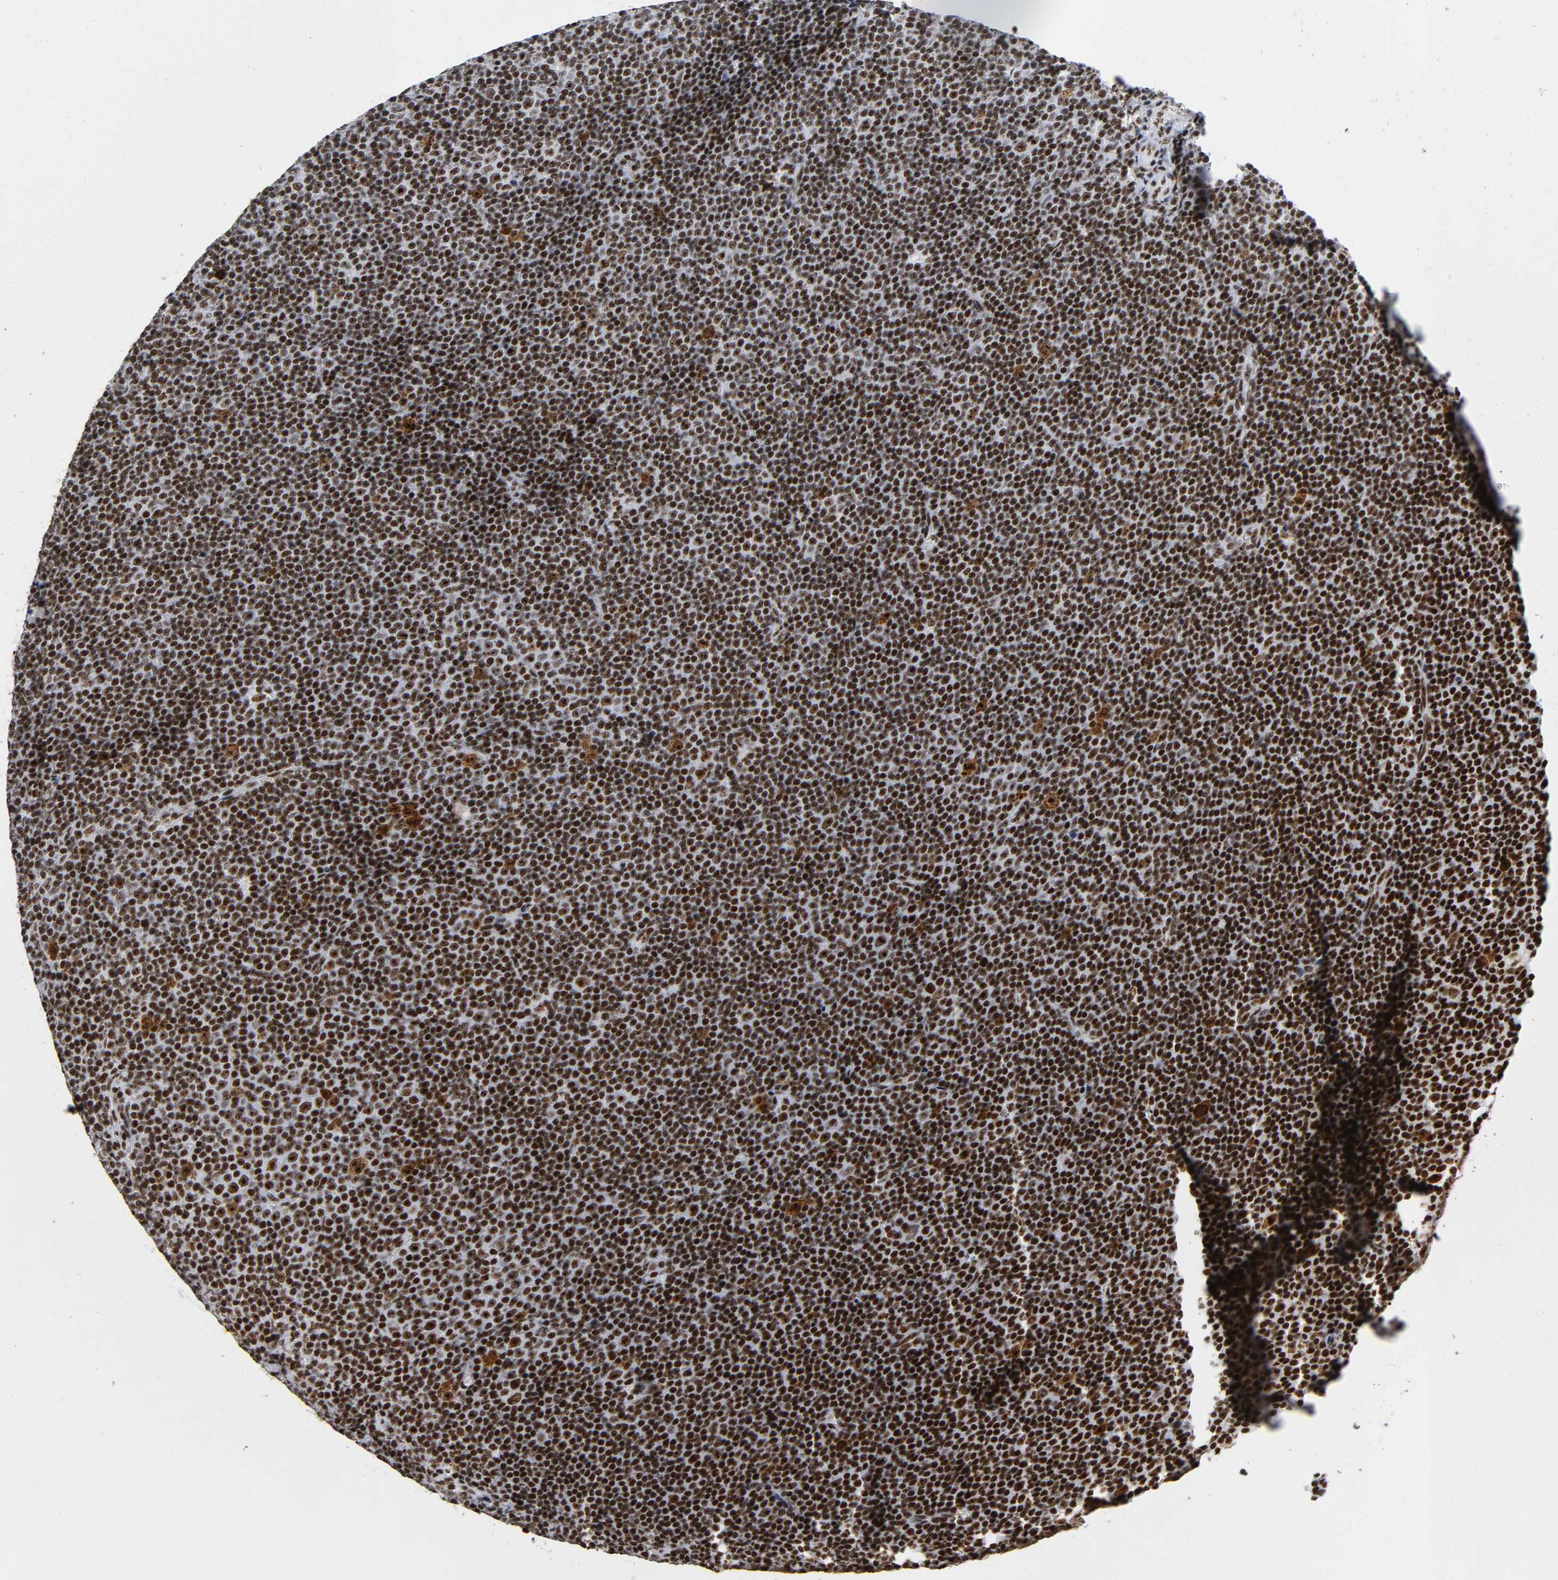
{"staining": {"intensity": "strong", "quantity": ">75%", "location": "nuclear"}, "tissue": "lymphoma", "cell_type": "Tumor cells", "image_type": "cancer", "snomed": [{"axis": "morphology", "description": "Malignant lymphoma, non-Hodgkin's type, Low grade"}, {"axis": "topography", "description": "Lymph node"}], "caption": "A photomicrograph showing strong nuclear staining in approximately >75% of tumor cells in malignant lymphoma, non-Hodgkin's type (low-grade), as visualized by brown immunohistochemical staining.", "gene": "UBTF", "patient": {"sex": "female", "age": 67}}